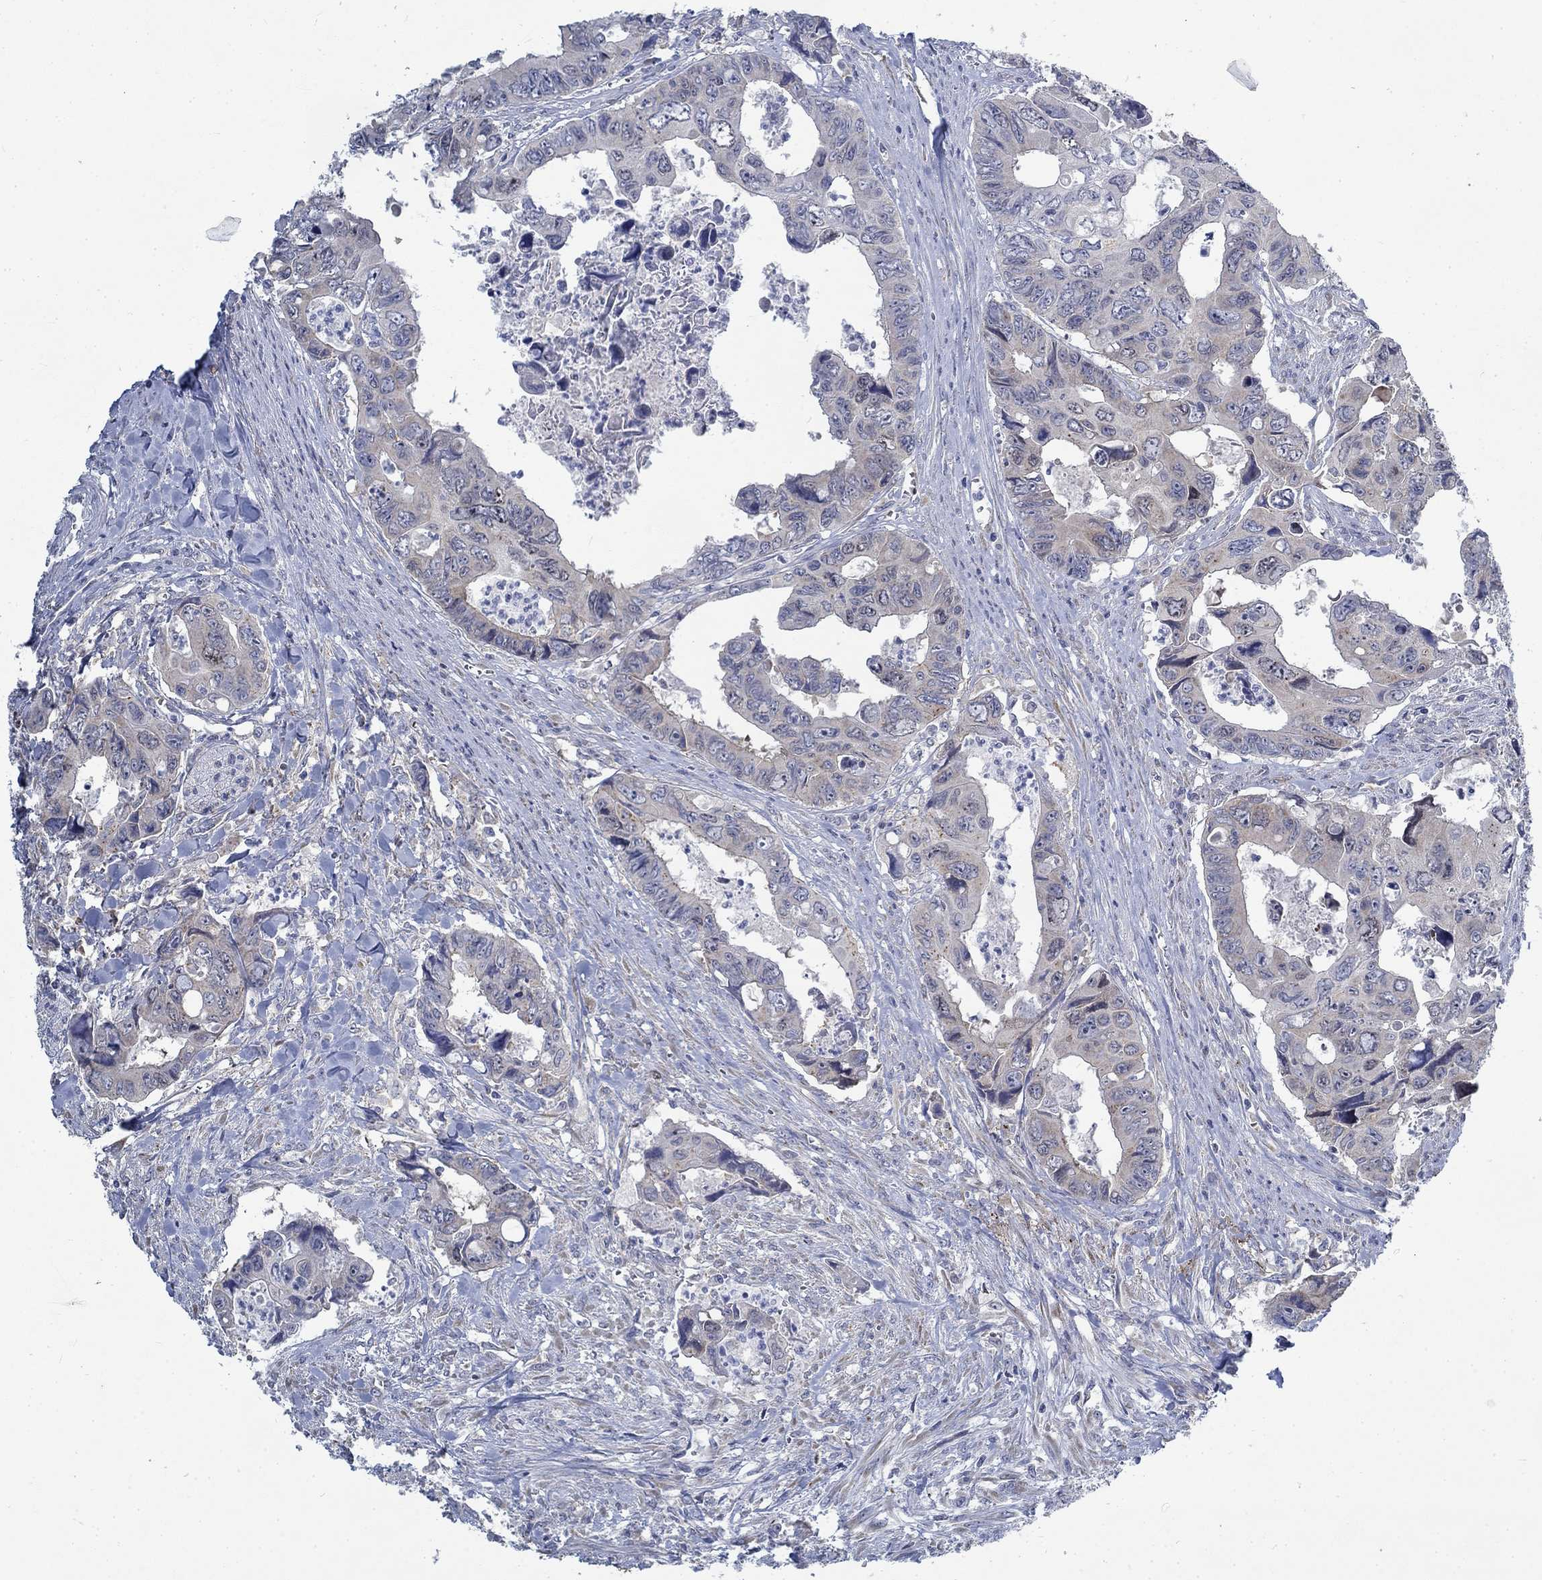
{"staining": {"intensity": "negative", "quantity": "none", "location": "none"}, "tissue": "colorectal cancer", "cell_type": "Tumor cells", "image_type": "cancer", "snomed": [{"axis": "morphology", "description": "Adenocarcinoma, NOS"}, {"axis": "topography", "description": "Rectum"}], "caption": "Immunohistochemistry (IHC) image of neoplastic tissue: adenocarcinoma (colorectal) stained with DAB reveals no significant protein staining in tumor cells. (Immunohistochemistry, brightfield microscopy, high magnification).", "gene": "MMP24", "patient": {"sex": "male", "age": 62}}